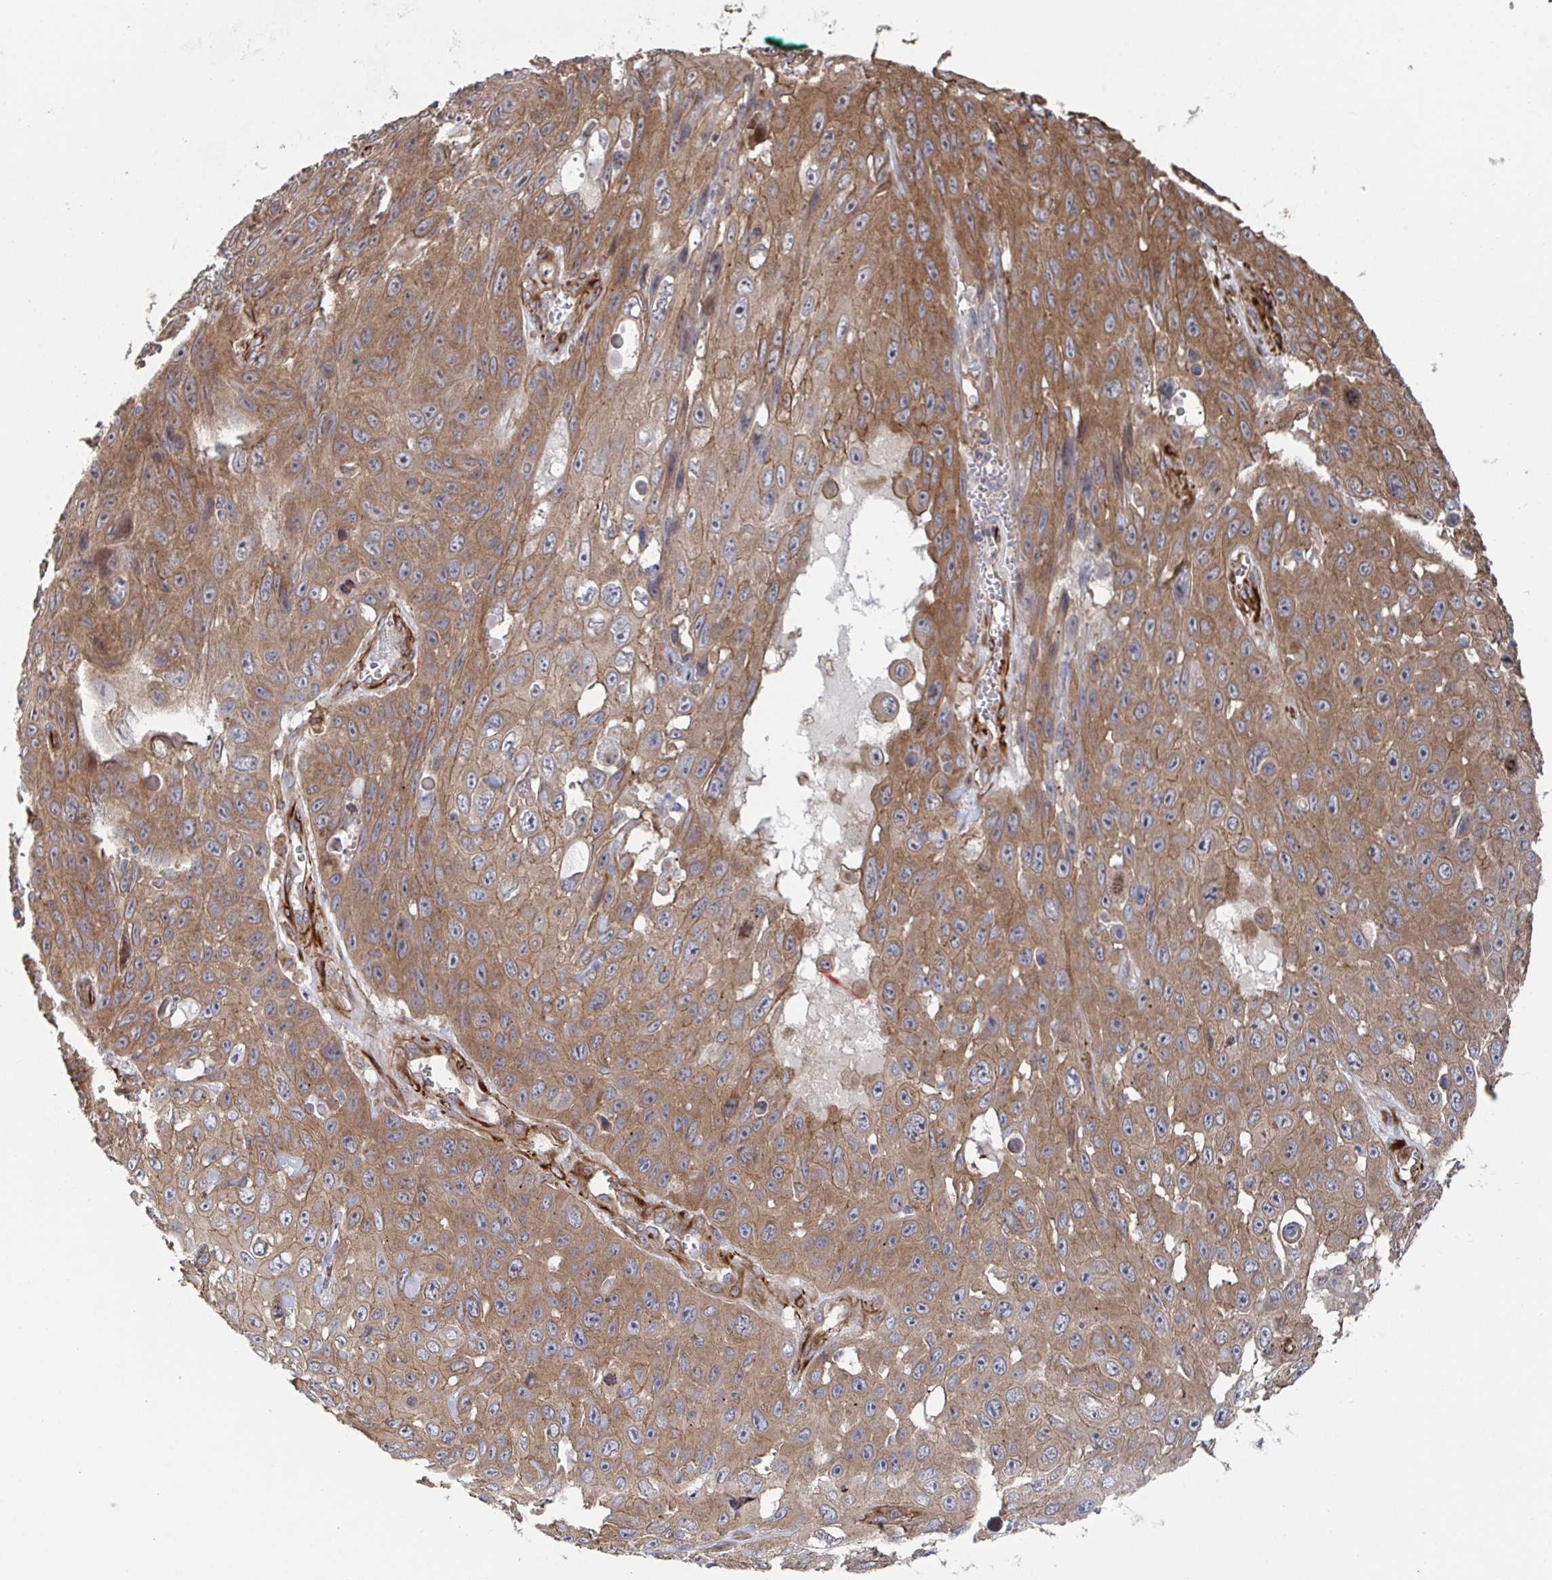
{"staining": {"intensity": "moderate", "quantity": ">75%", "location": "cytoplasmic/membranous"}, "tissue": "skin cancer", "cell_type": "Tumor cells", "image_type": "cancer", "snomed": [{"axis": "morphology", "description": "Squamous cell carcinoma, NOS"}, {"axis": "topography", "description": "Skin"}], "caption": "Immunohistochemical staining of human skin cancer (squamous cell carcinoma) displays moderate cytoplasmic/membranous protein expression in approximately >75% of tumor cells. The staining is performed using DAB brown chromogen to label protein expression. The nuclei are counter-stained blue using hematoxylin.", "gene": "DVL3", "patient": {"sex": "male", "age": 82}}